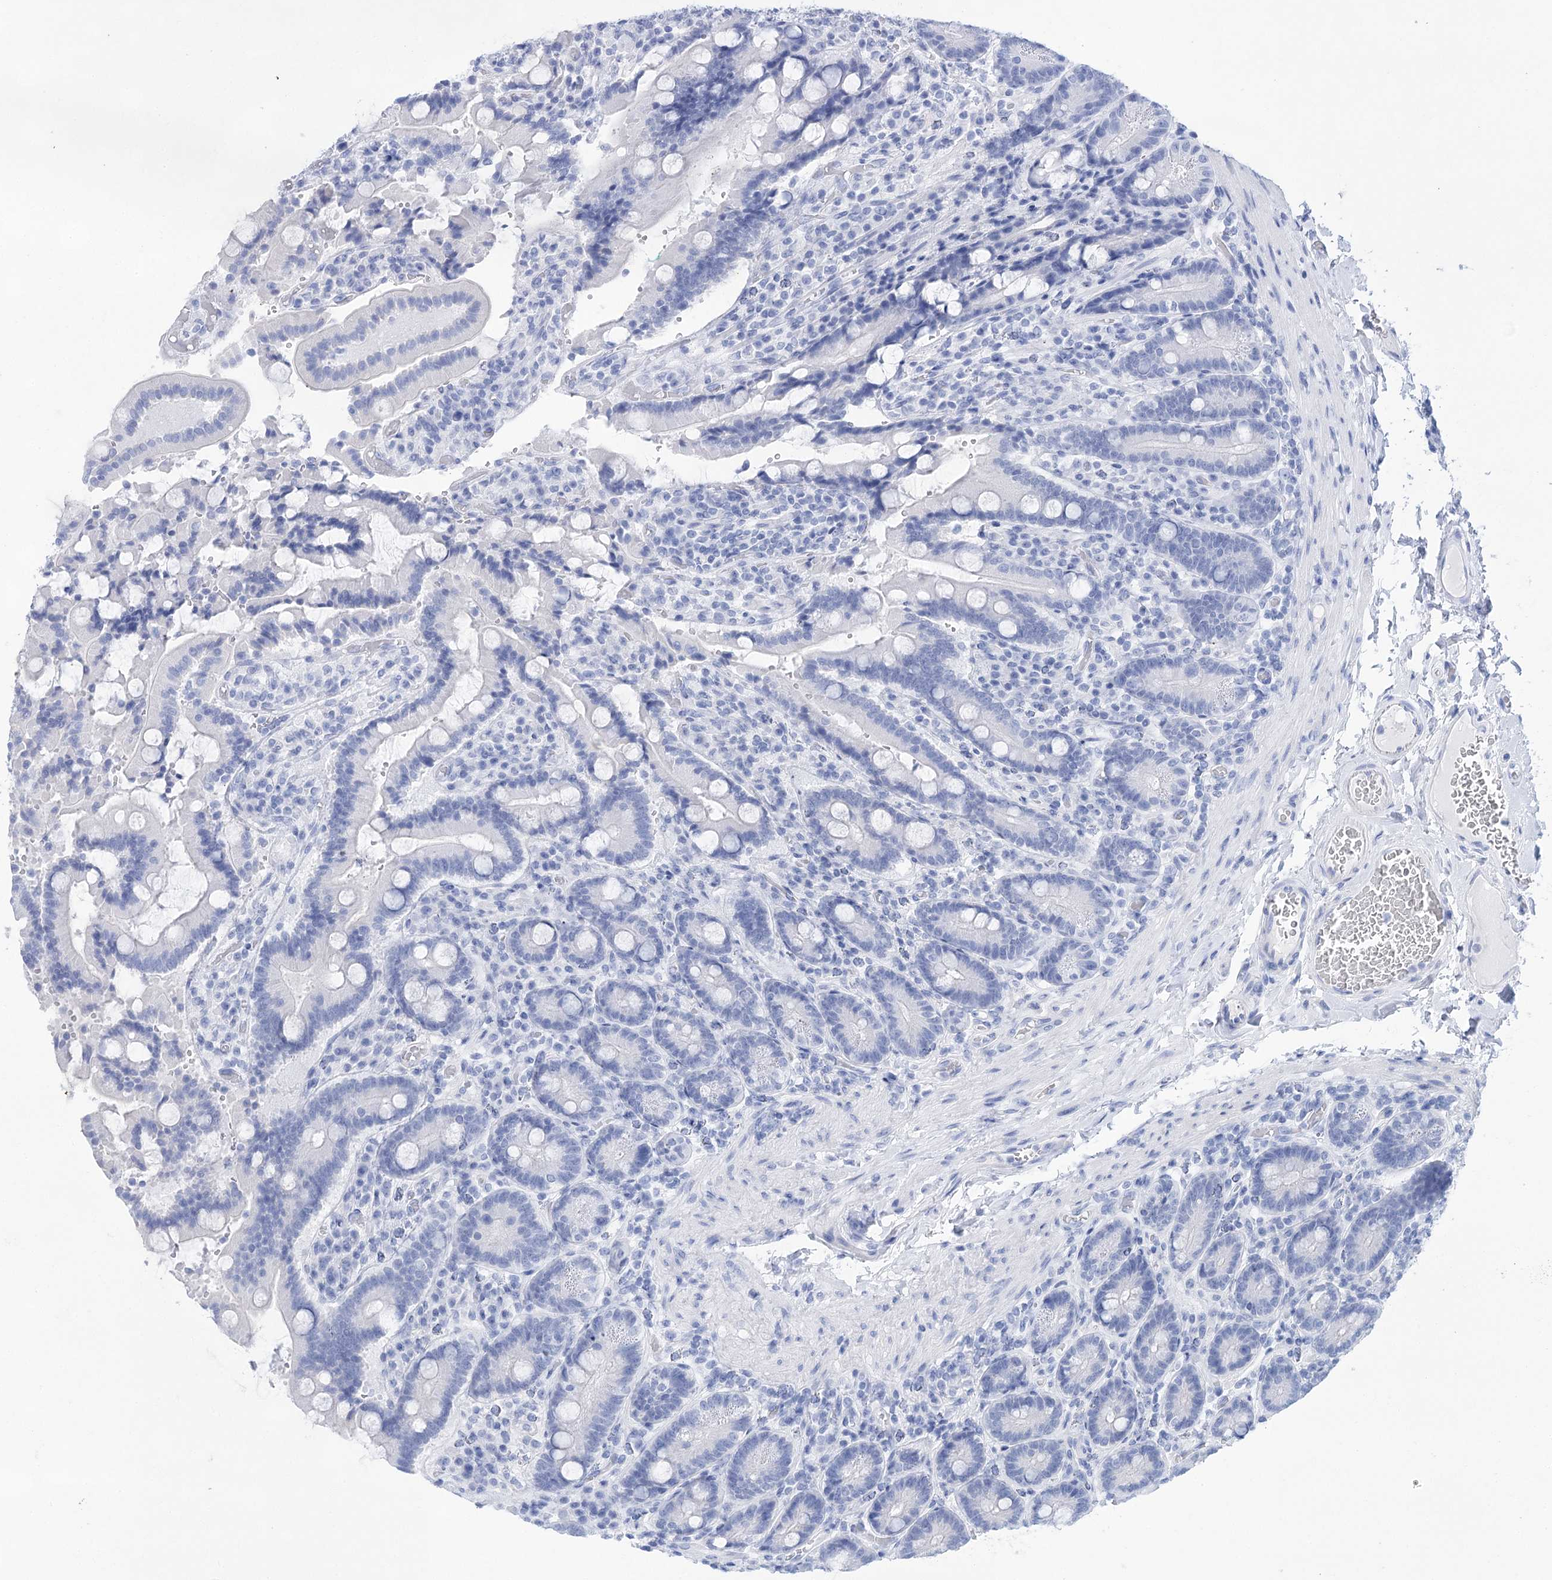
{"staining": {"intensity": "negative", "quantity": "none", "location": "none"}, "tissue": "duodenum", "cell_type": "Glandular cells", "image_type": "normal", "snomed": [{"axis": "morphology", "description": "Normal tissue, NOS"}, {"axis": "topography", "description": "Duodenum"}], "caption": "The micrograph displays no staining of glandular cells in normal duodenum.", "gene": "LALBA", "patient": {"sex": "female", "age": 62}}